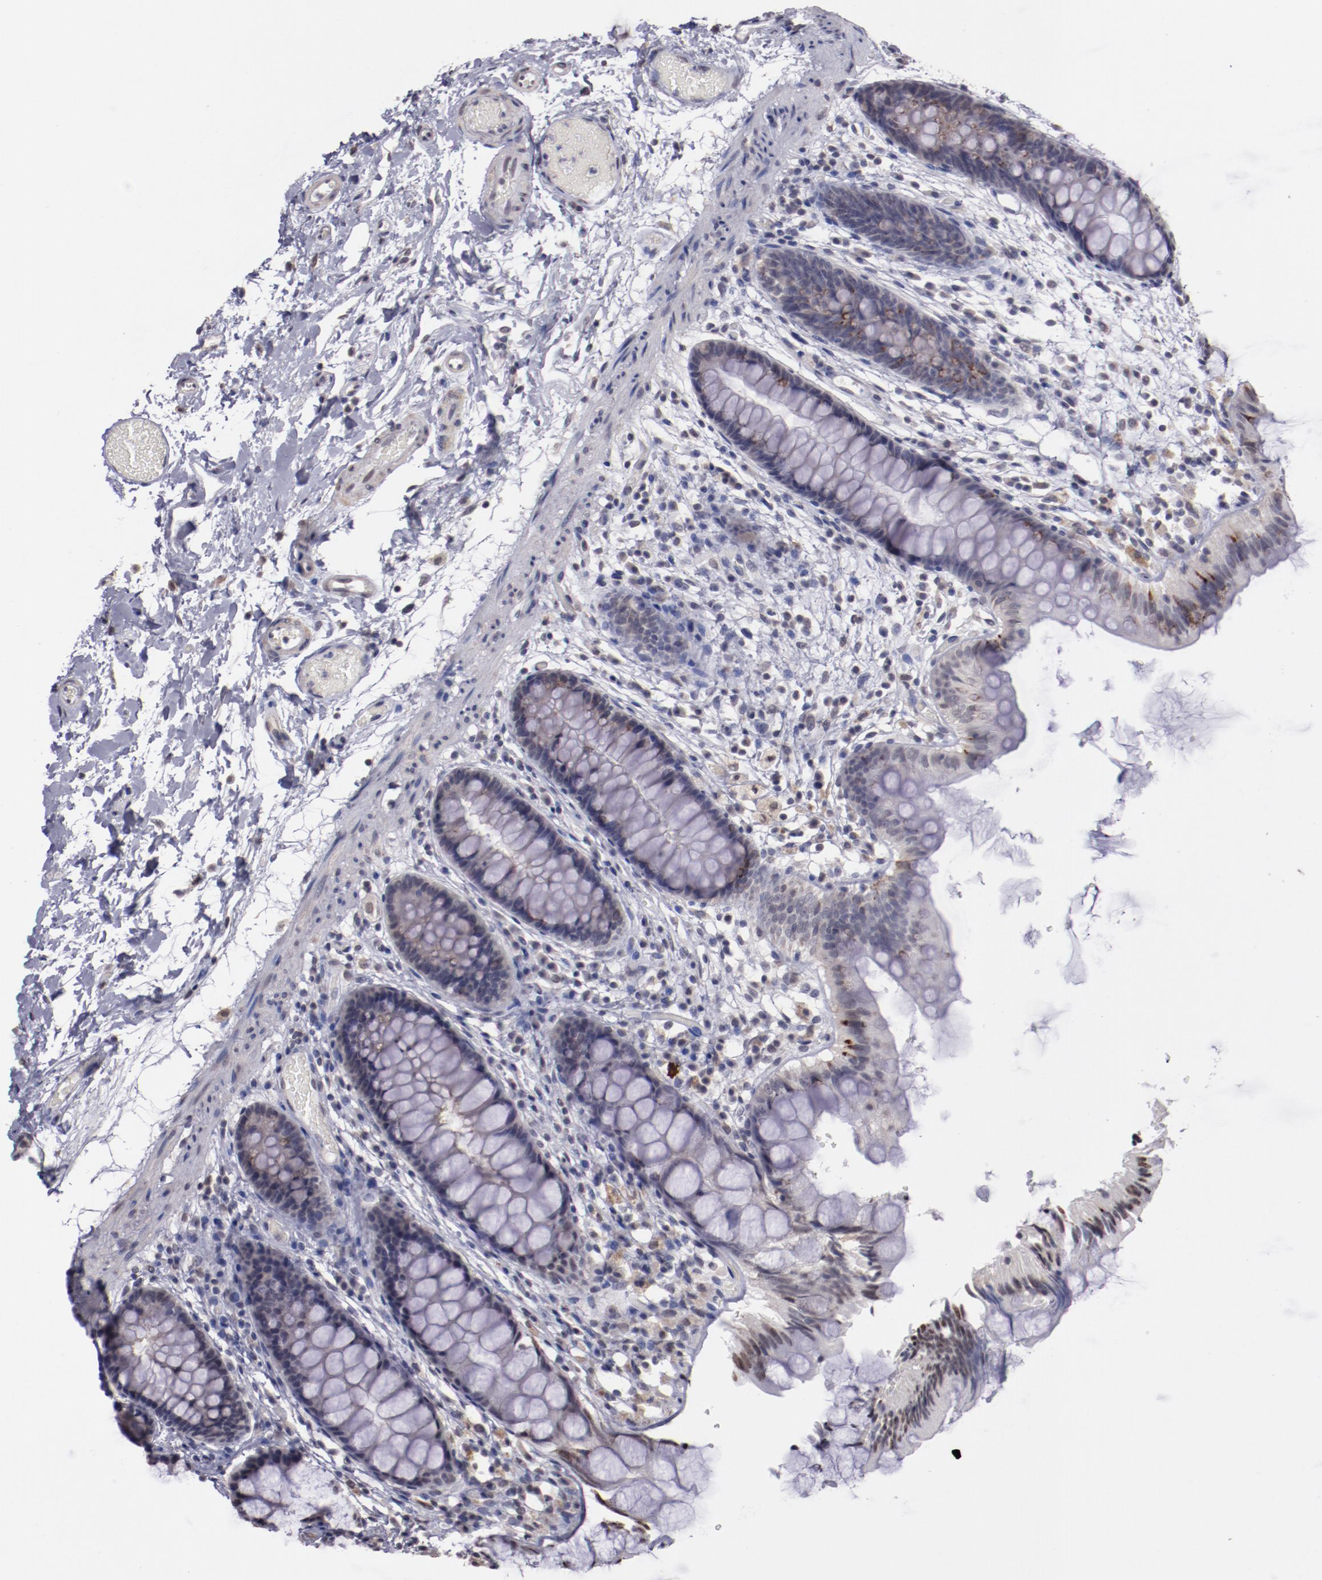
{"staining": {"intensity": "negative", "quantity": "none", "location": "none"}, "tissue": "colon", "cell_type": "Endothelial cells", "image_type": "normal", "snomed": [{"axis": "morphology", "description": "Normal tissue, NOS"}, {"axis": "topography", "description": "Smooth muscle"}, {"axis": "topography", "description": "Colon"}], "caption": "Immunohistochemistry (IHC) photomicrograph of normal colon stained for a protein (brown), which displays no staining in endothelial cells. (IHC, brightfield microscopy, high magnification).", "gene": "NRXN3", "patient": {"sex": "male", "age": 67}}